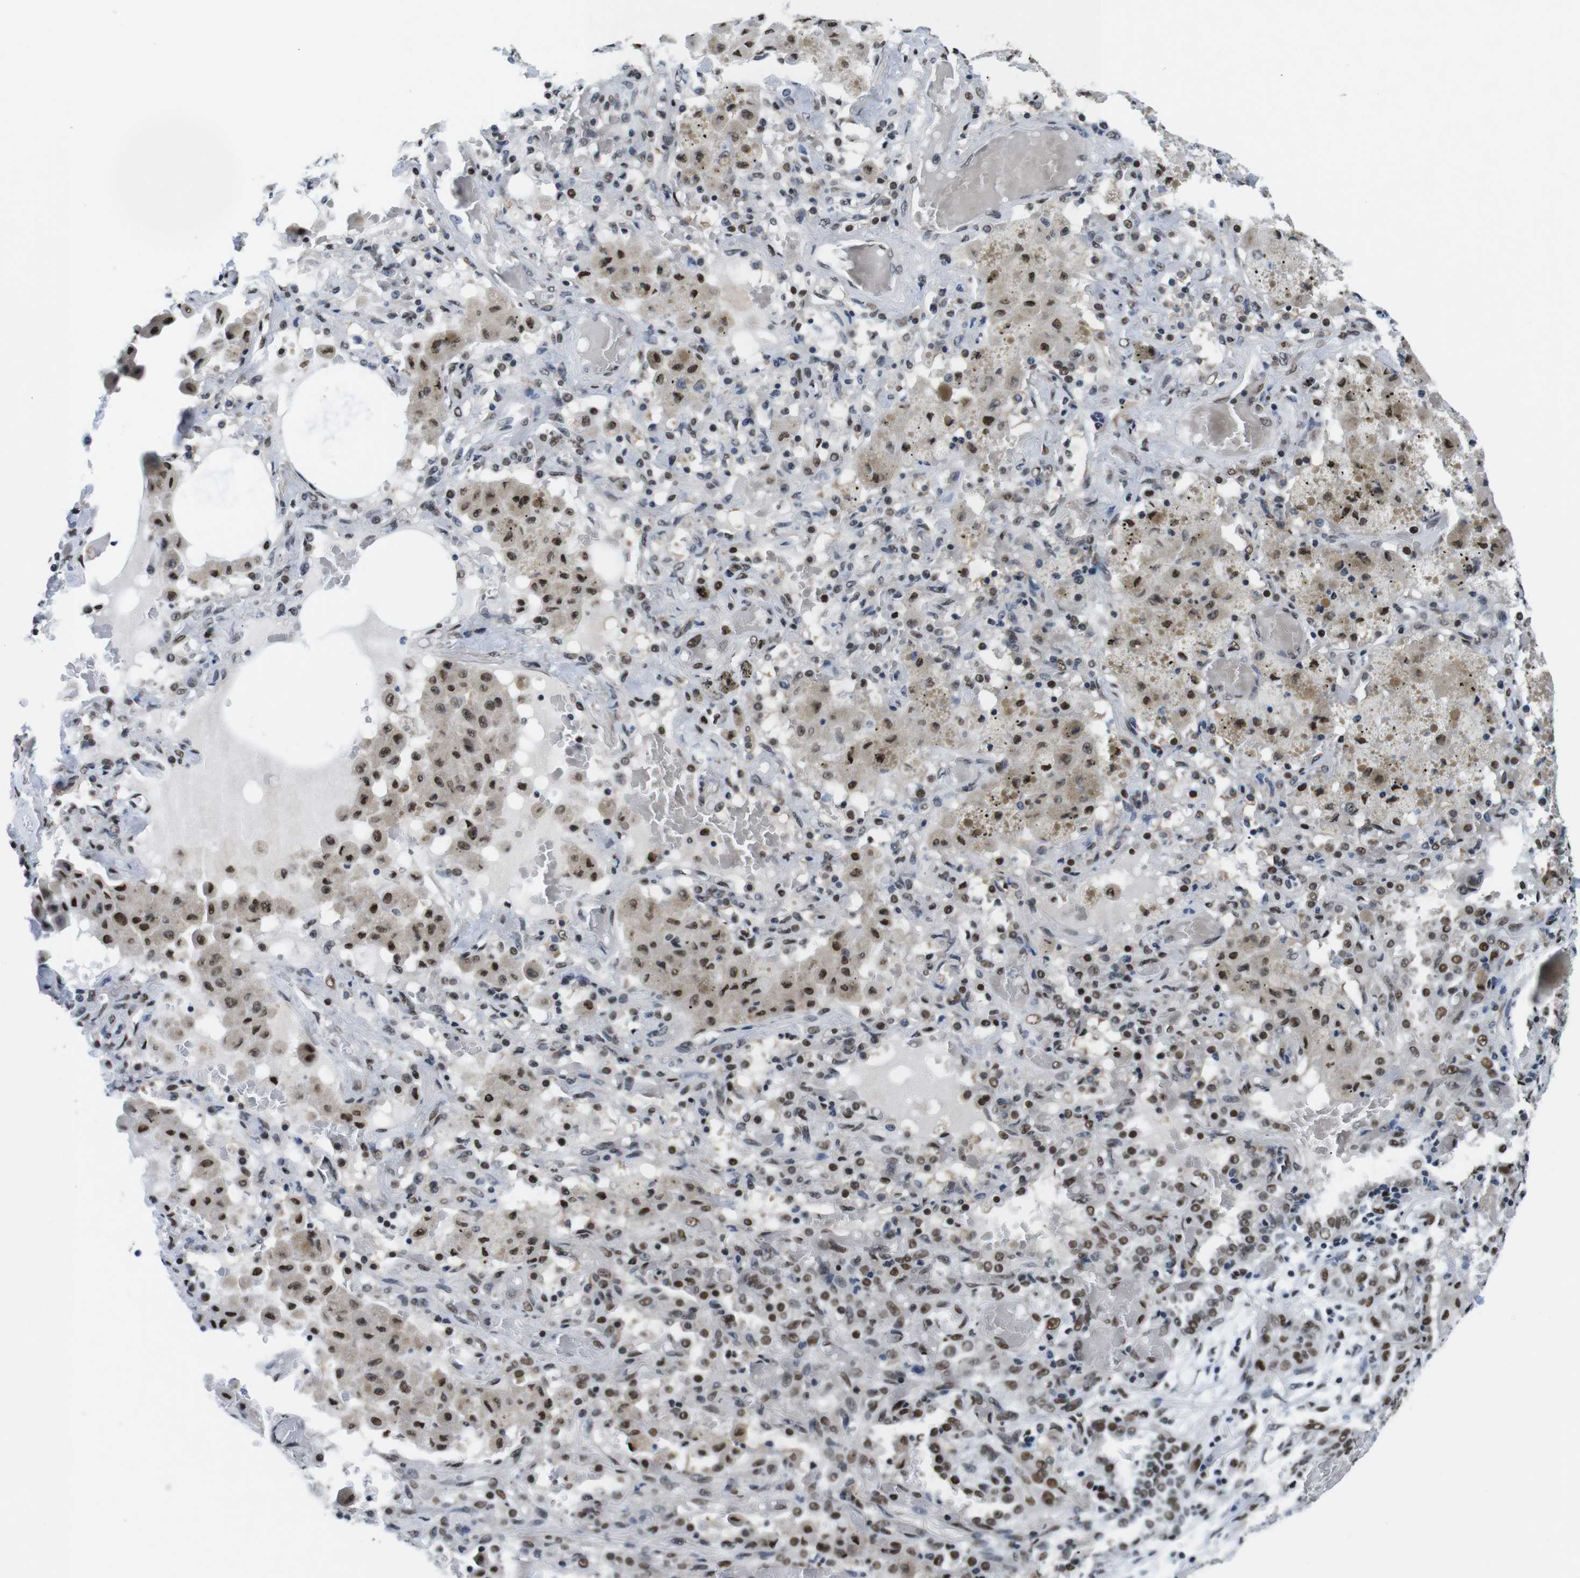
{"staining": {"intensity": "moderate", "quantity": ">75%", "location": "nuclear"}, "tissue": "lung cancer", "cell_type": "Tumor cells", "image_type": "cancer", "snomed": [{"axis": "morphology", "description": "Squamous cell carcinoma, NOS"}, {"axis": "topography", "description": "Lung"}], "caption": "Immunohistochemical staining of human lung cancer exhibits medium levels of moderate nuclear protein expression in about >75% of tumor cells.", "gene": "PSME3", "patient": {"sex": "female", "age": 47}}